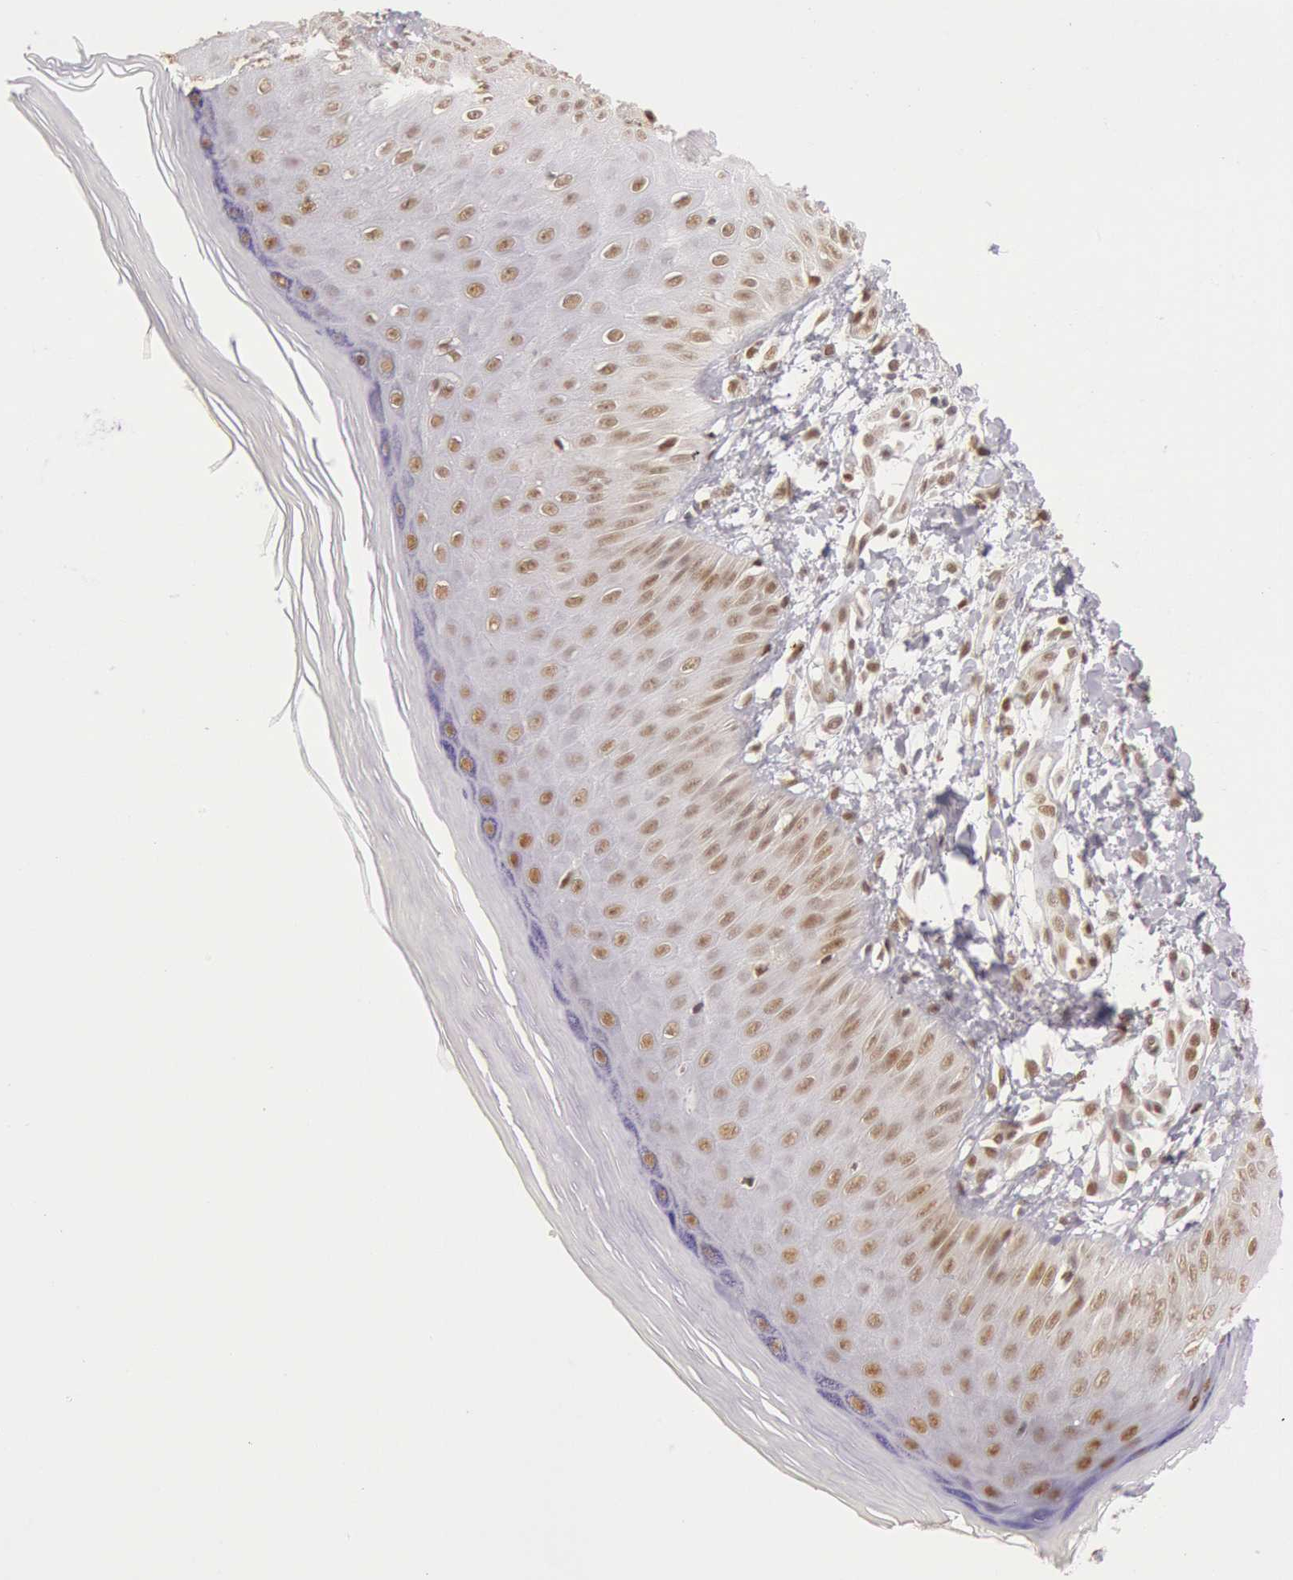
{"staining": {"intensity": "moderate", "quantity": ">75%", "location": "nuclear"}, "tissue": "skin", "cell_type": "Epidermal cells", "image_type": "normal", "snomed": [{"axis": "morphology", "description": "Normal tissue, NOS"}, {"axis": "morphology", "description": "Inflammation, NOS"}, {"axis": "topography", "description": "Soft tissue"}, {"axis": "topography", "description": "Anal"}], "caption": "Immunohistochemistry histopathology image of benign skin stained for a protein (brown), which demonstrates medium levels of moderate nuclear staining in approximately >75% of epidermal cells.", "gene": "ESS2", "patient": {"sex": "female", "age": 15}}